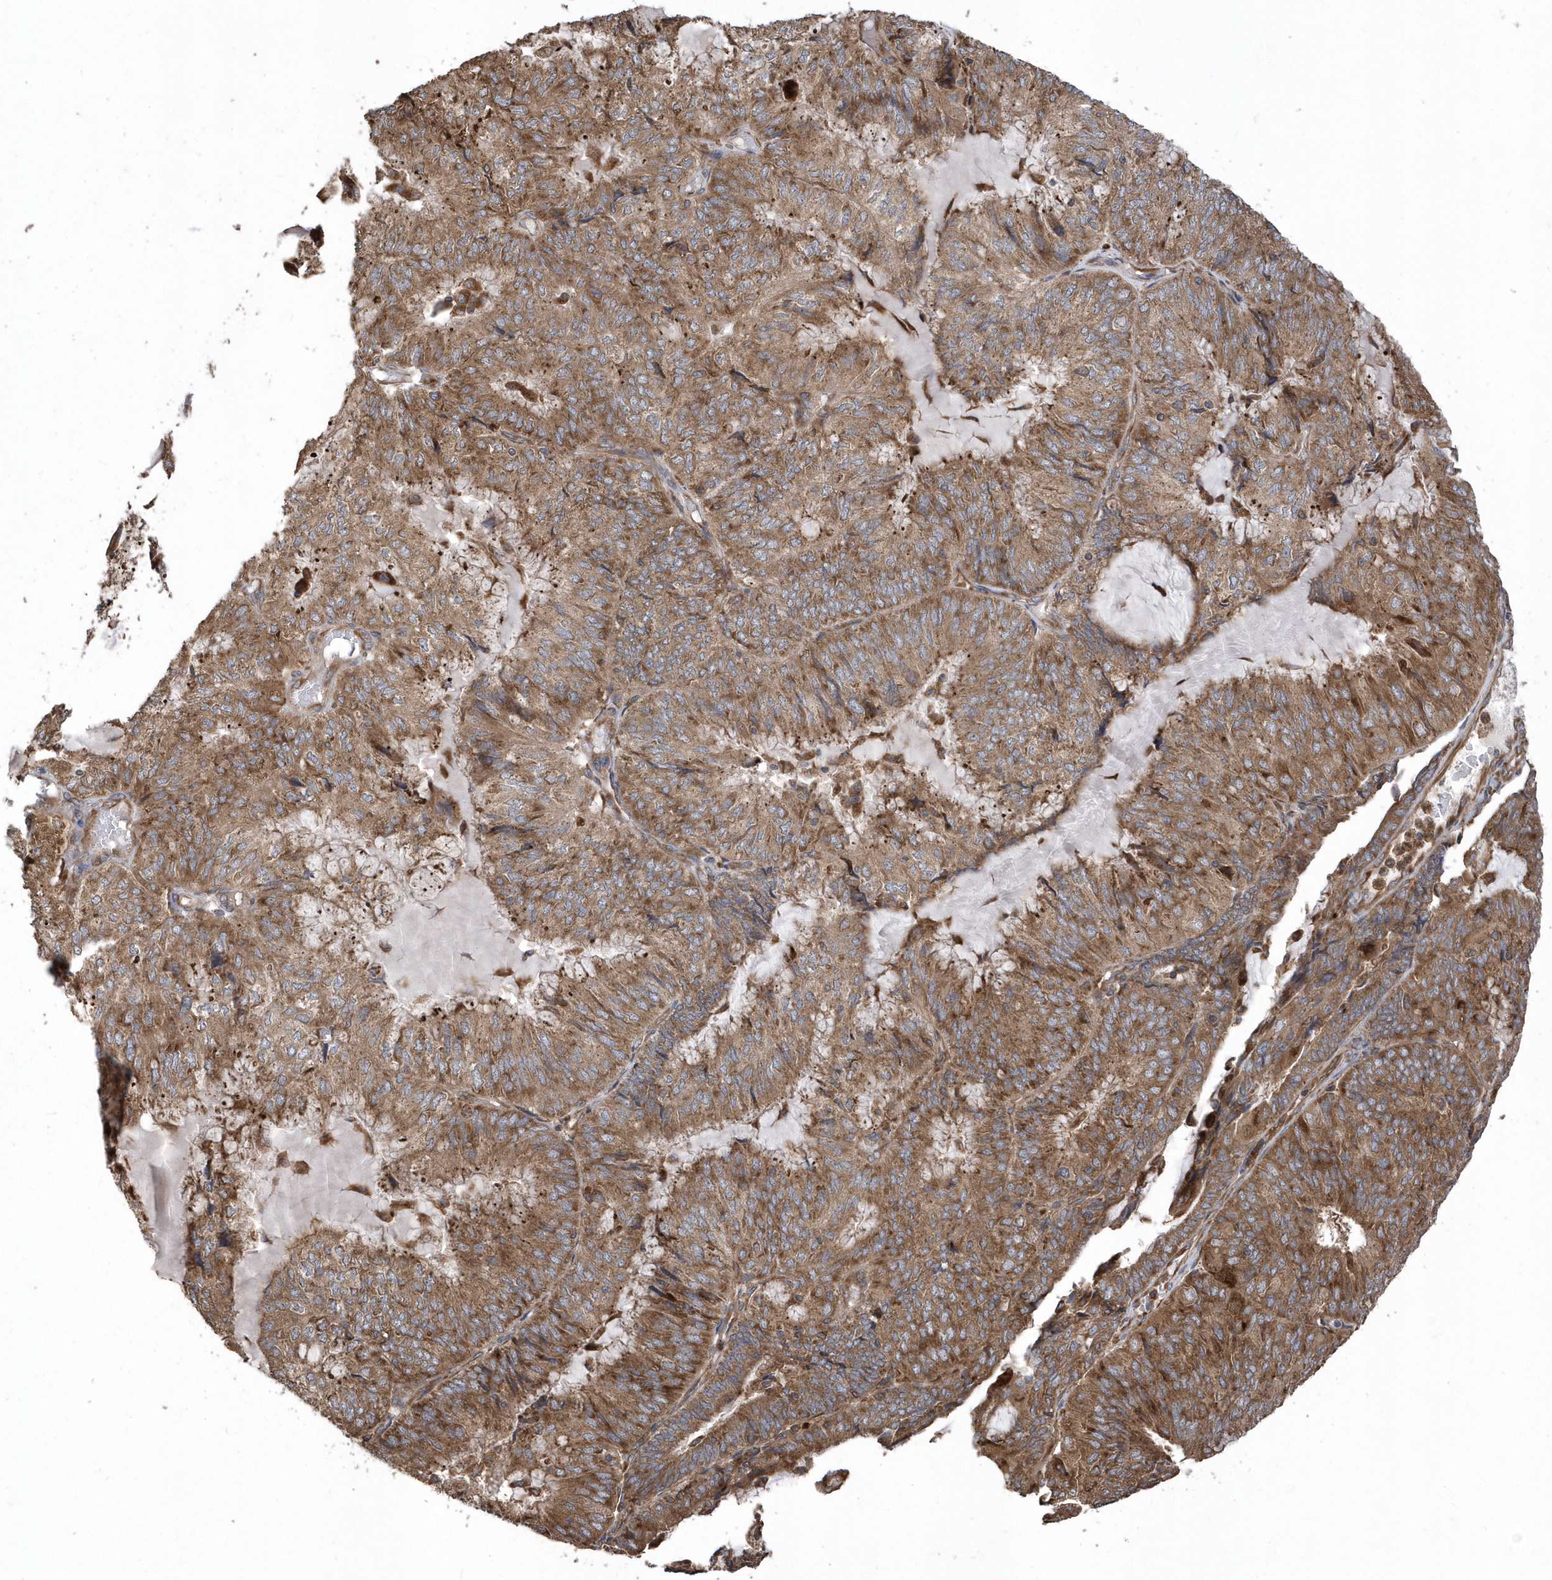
{"staining": {"intensity": "moderate", "quantity": ">75%", "location": "cytoplasmic/membranous"}, "tissue": "endometrial cancer", "cell_type": "Tumor cells", "image_type": "cancer", "snomed": [{"axis": "morphology", "description": "Adenocarcinoma, NOS"}, {"axis": "topography", "description": "Endometrium"}], "caption": "DAB immunohistochemical staining of endometrial cancer shows moderate cytoplasmic/membranous protein positivity in about >75% of tumor cells.", "gene": "WASHC5", "patient": {"sex": "female", "age": 81}}